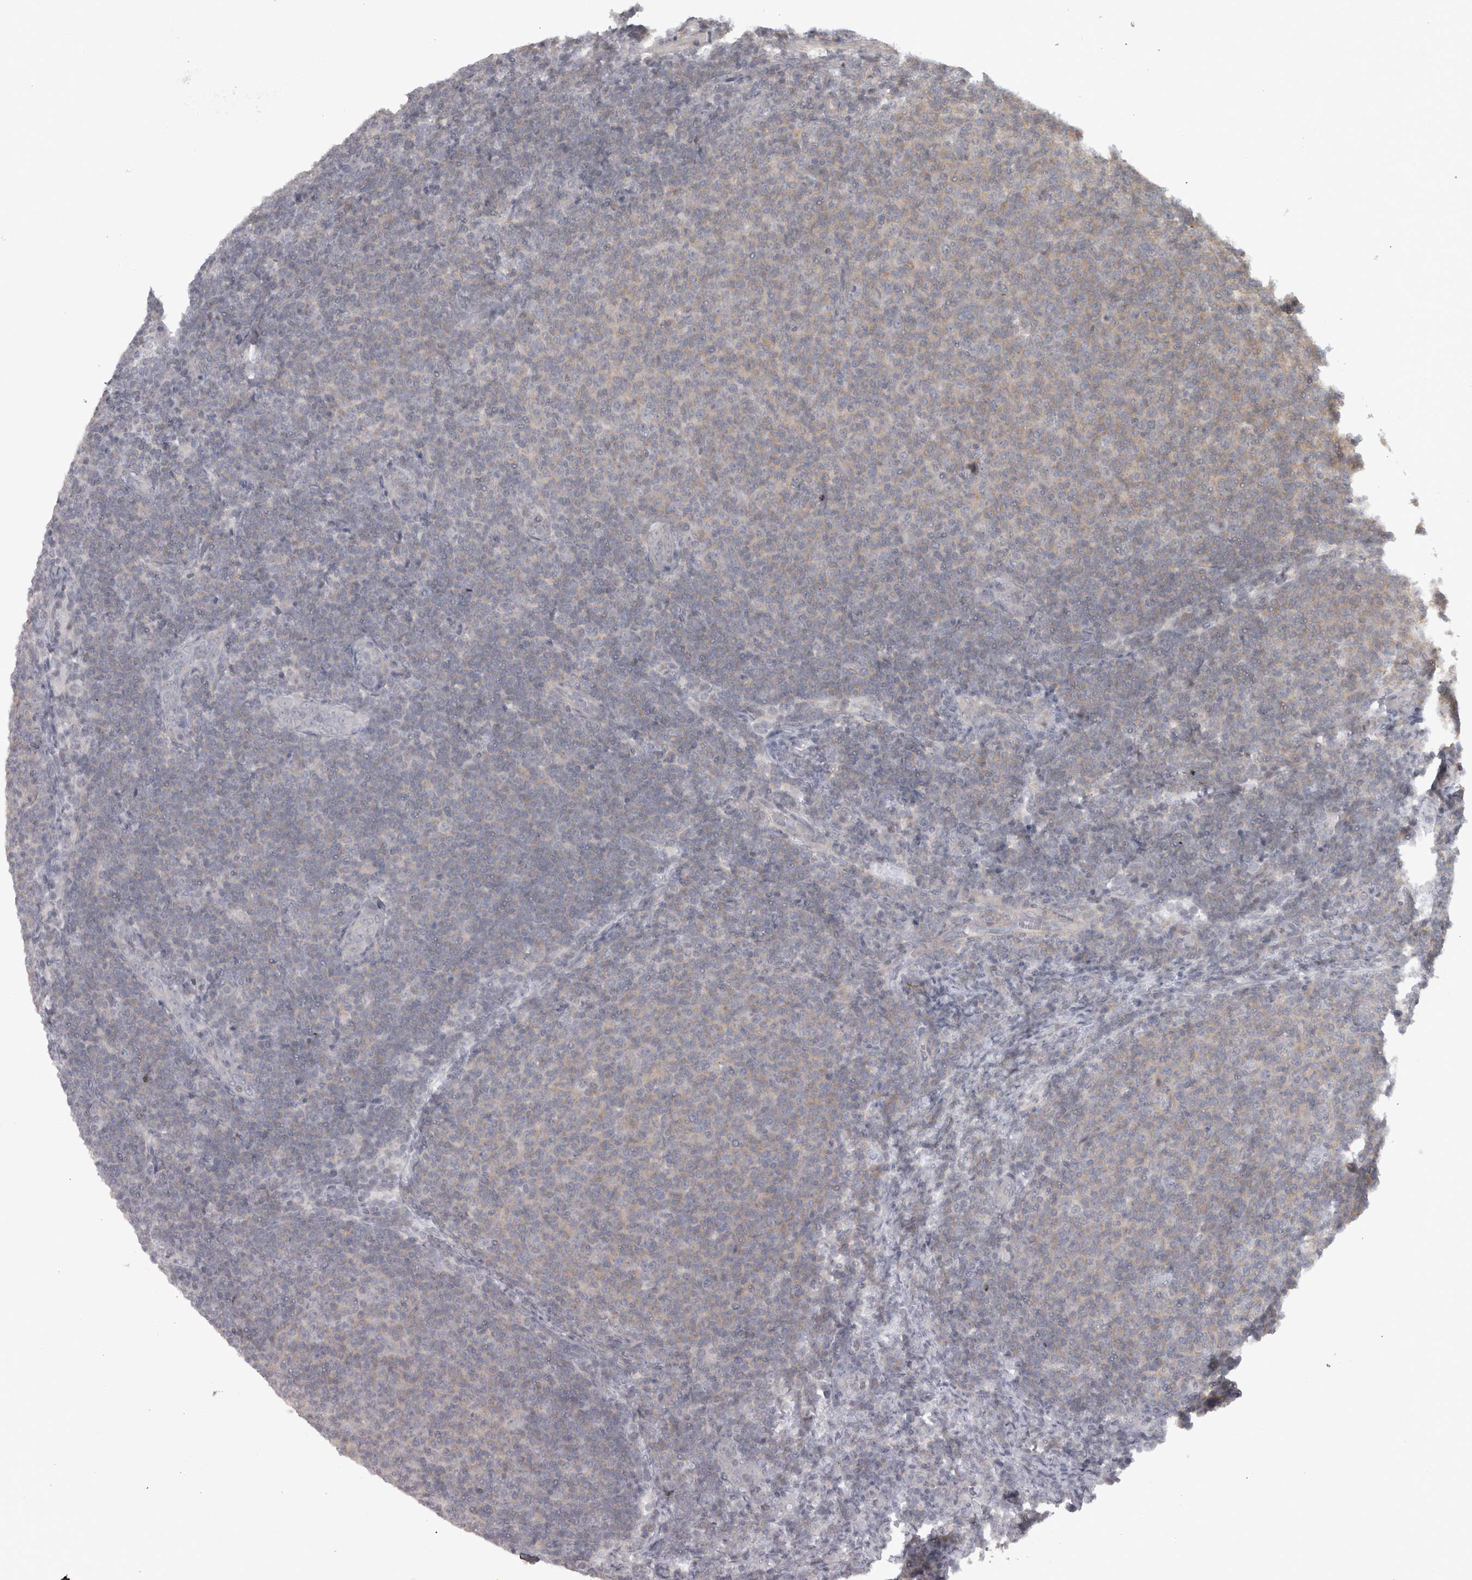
{"staining": {"intensity": "negative", "quantity": "none", "location": "none"}, "tissue": "lymphoma", "cell_type": "Tumor cells", "image_type": "cancer", "snomed": [{"axis": "morphology", "description": "Malignant lymphoma, non-Hodgkin's type, Low grade"}, {"axis": "topography", "description": "Lymph node"}], "caption": "Immunohistochemistry (IHC) of human lymphoma shows no positivity in tumor cells.", "gene": "PPP1R12B", "patient": {"sex": "male", "age": 66}}